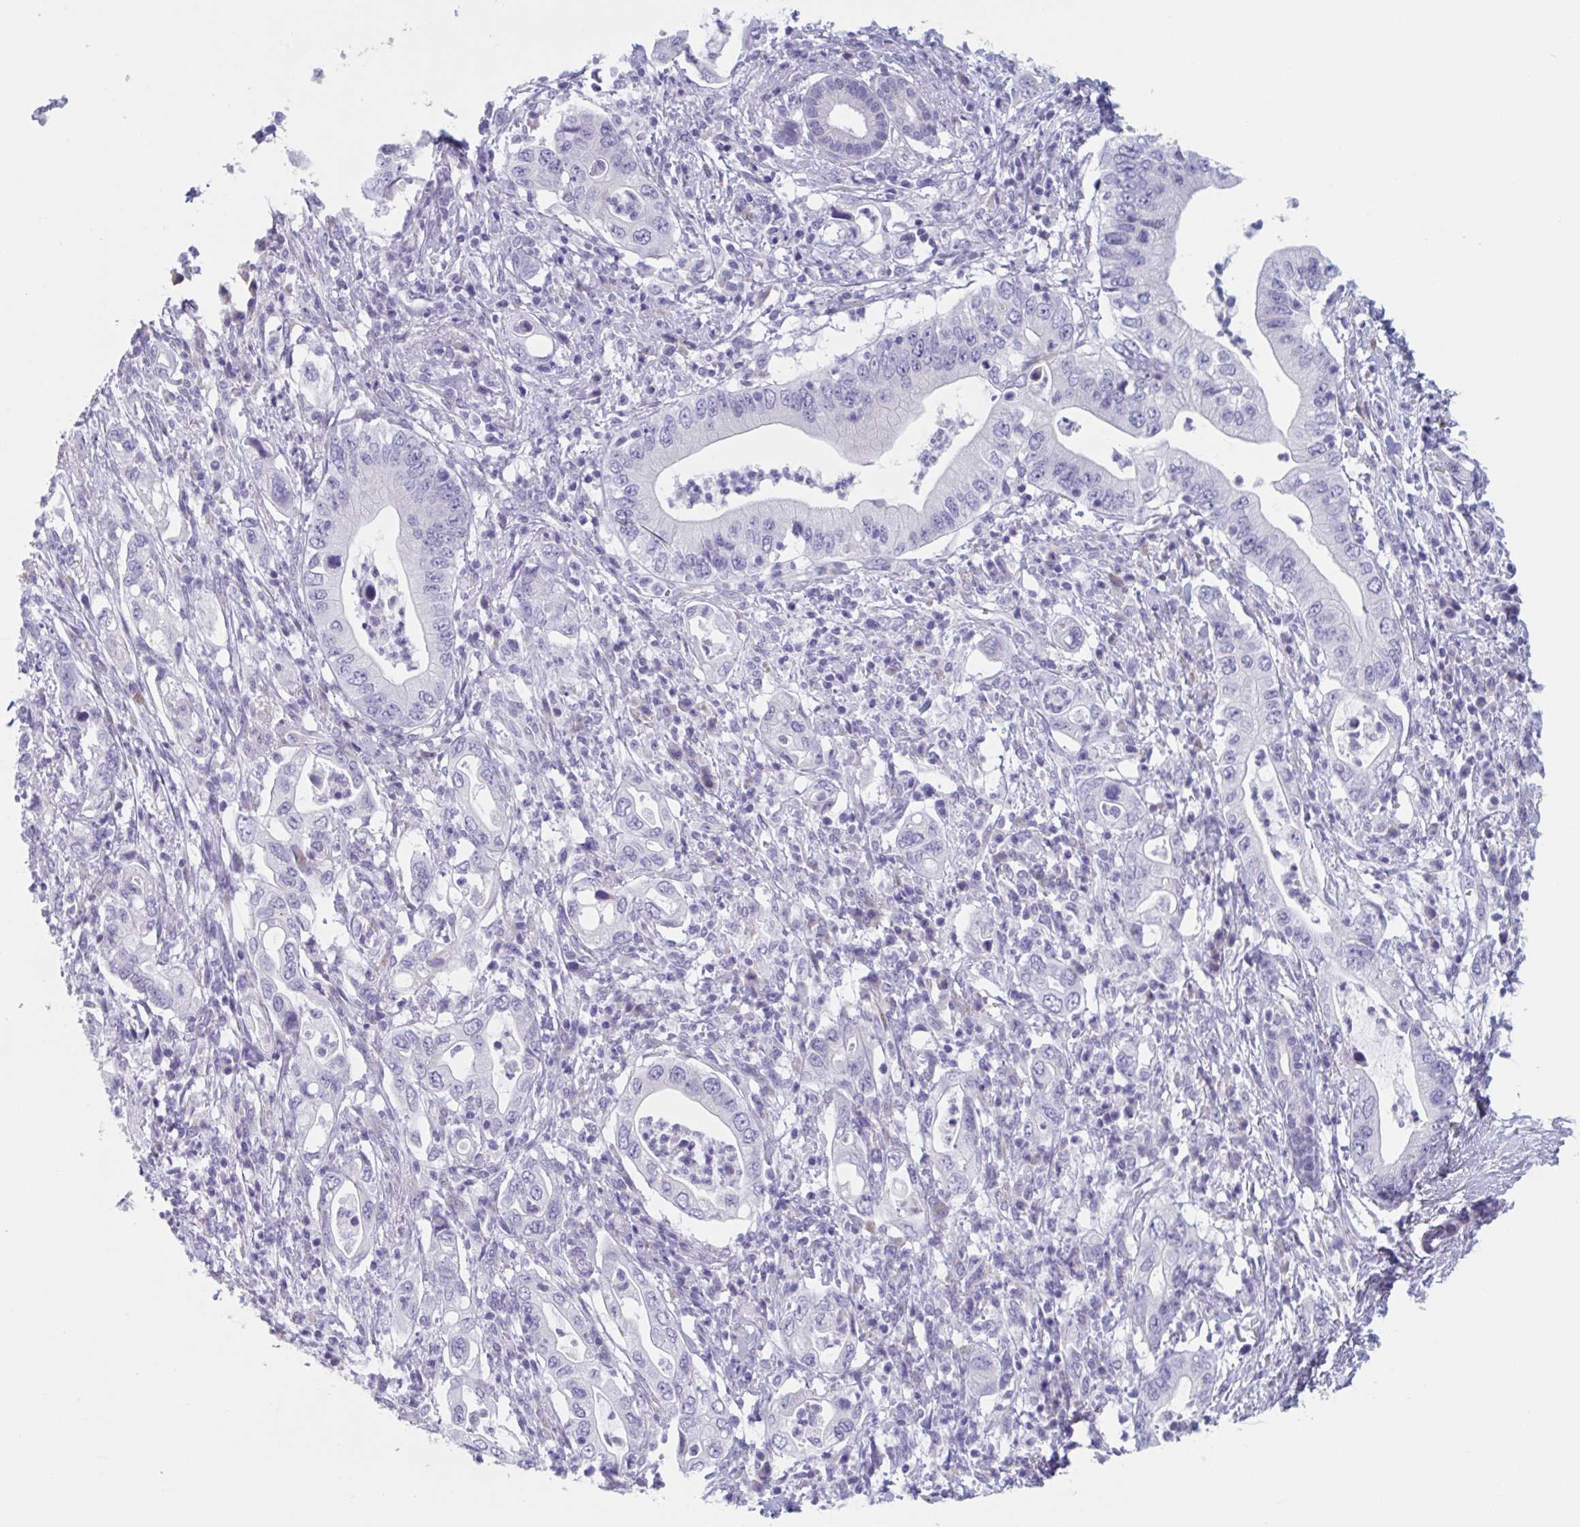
{"staining": {"intensity": "negative", "quantity": "none", "location": "none"}, "tissue": "pancreatic cancer", "cell_type": "Tumor cells", "image_type": "cancer", "snomed": [{"axis": "morphology", "description": "Adenocarcinoma, NOS"}, {"axis": "topography", "description": "Pancreas"}], "caption": "The histopathology image reveals no staining of tumor cells in adenocarcinoma (pancreatic).", "gene": "HSD11B2", "patient": {"sex": "female", "age": 72}}